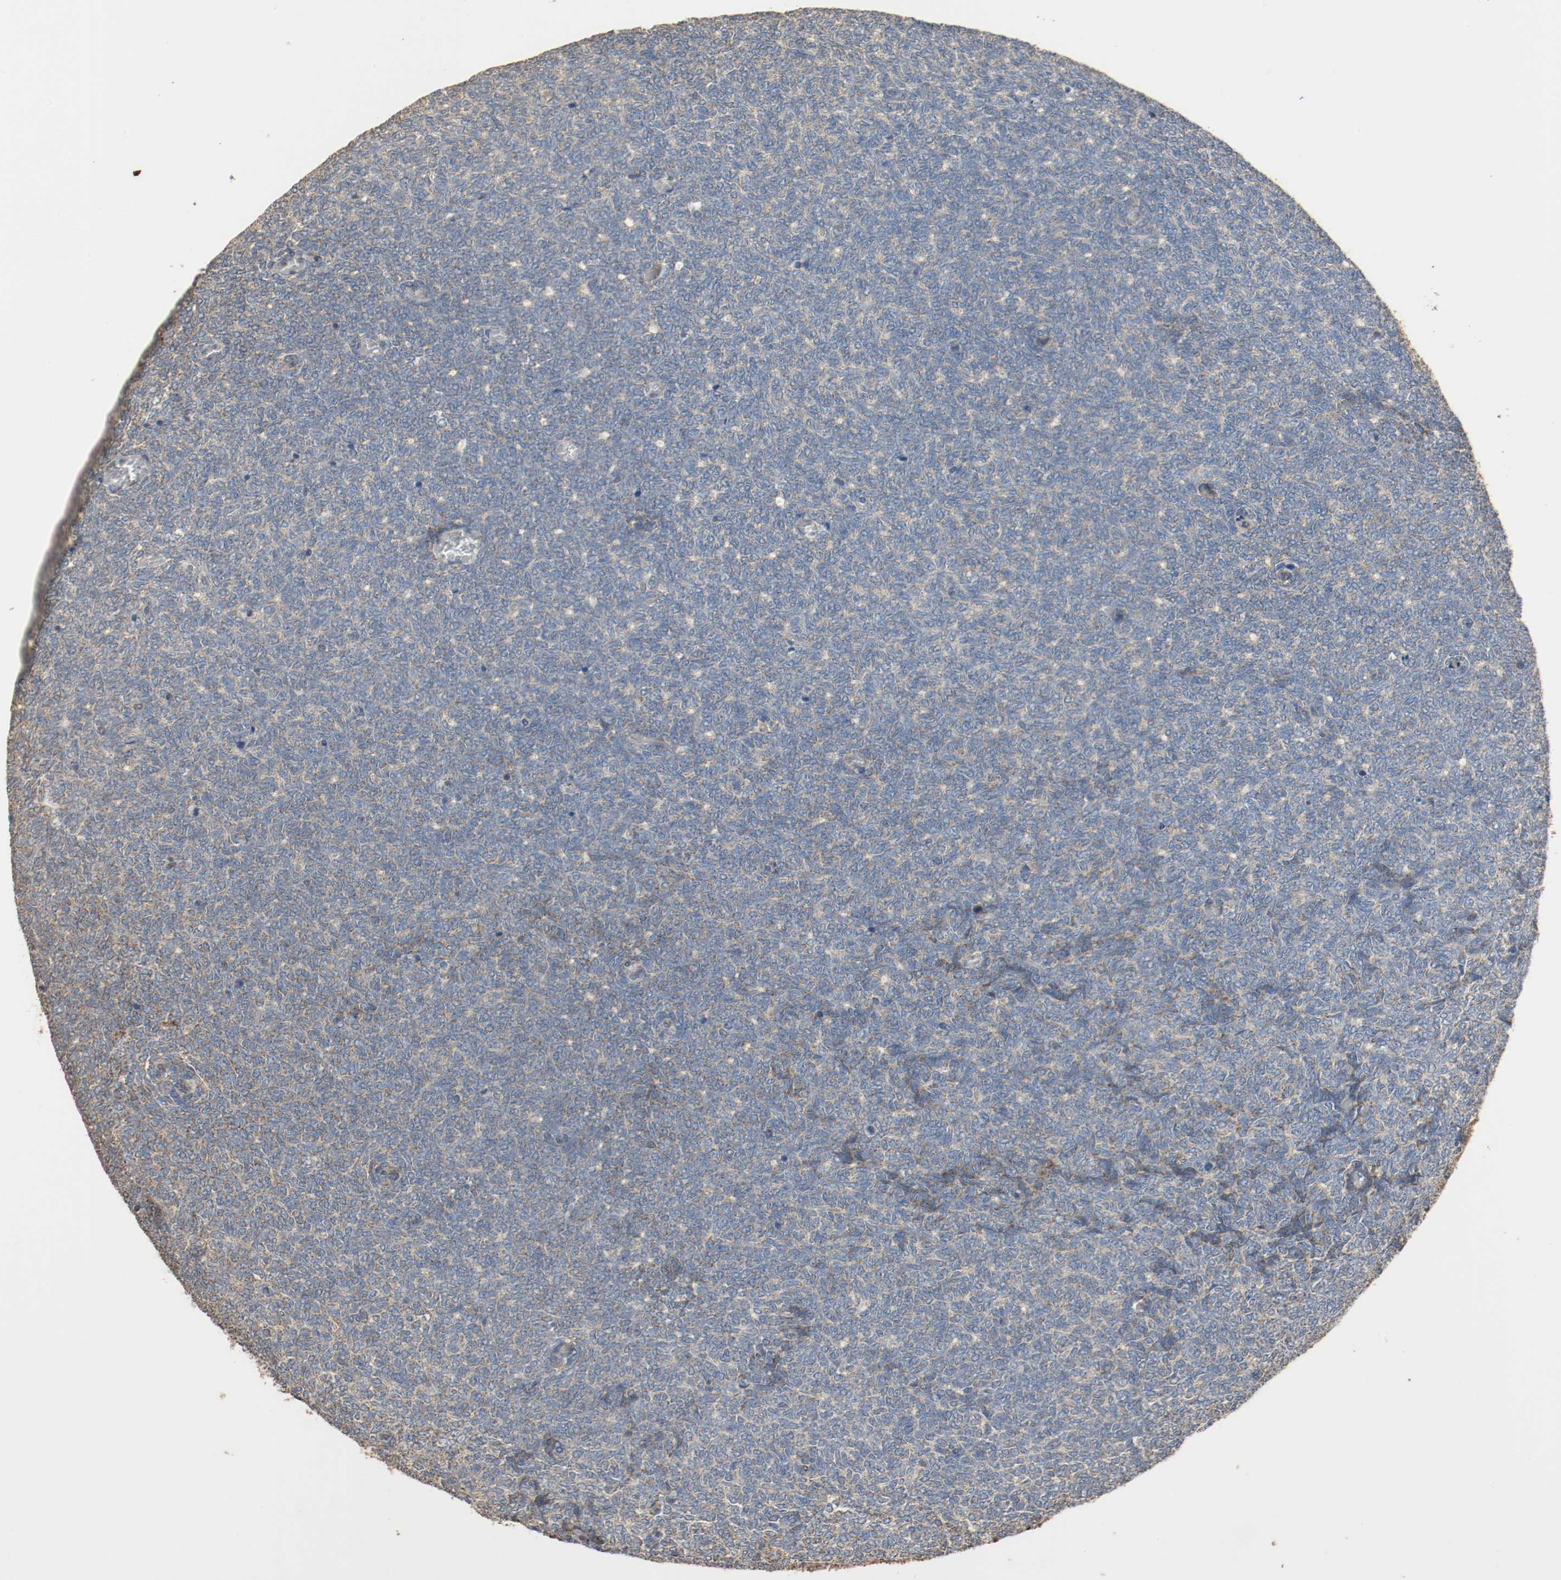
{"staining": {"intensity": "moderate", "quantity": ">75%", "location": "cytoplasmic/membranous"}, "tissue": "renal cancer", "cell_type": "Tumor cells", "image_type": "cancer", "snomed": [{"axis": "morphology", "description": "Neoplasm, malignant, NOS"}, {"axis": "topography", "description": "Kidney"}], "caption": "A medium amount of moderate cytoplasmic/membranous staining is present in approximately >75% of tumor cells in renal cancer (neoplasm (malignant)) tissue.", "gene": "ALDH4A1", "patient": {"sex": "male", "age": 28}}